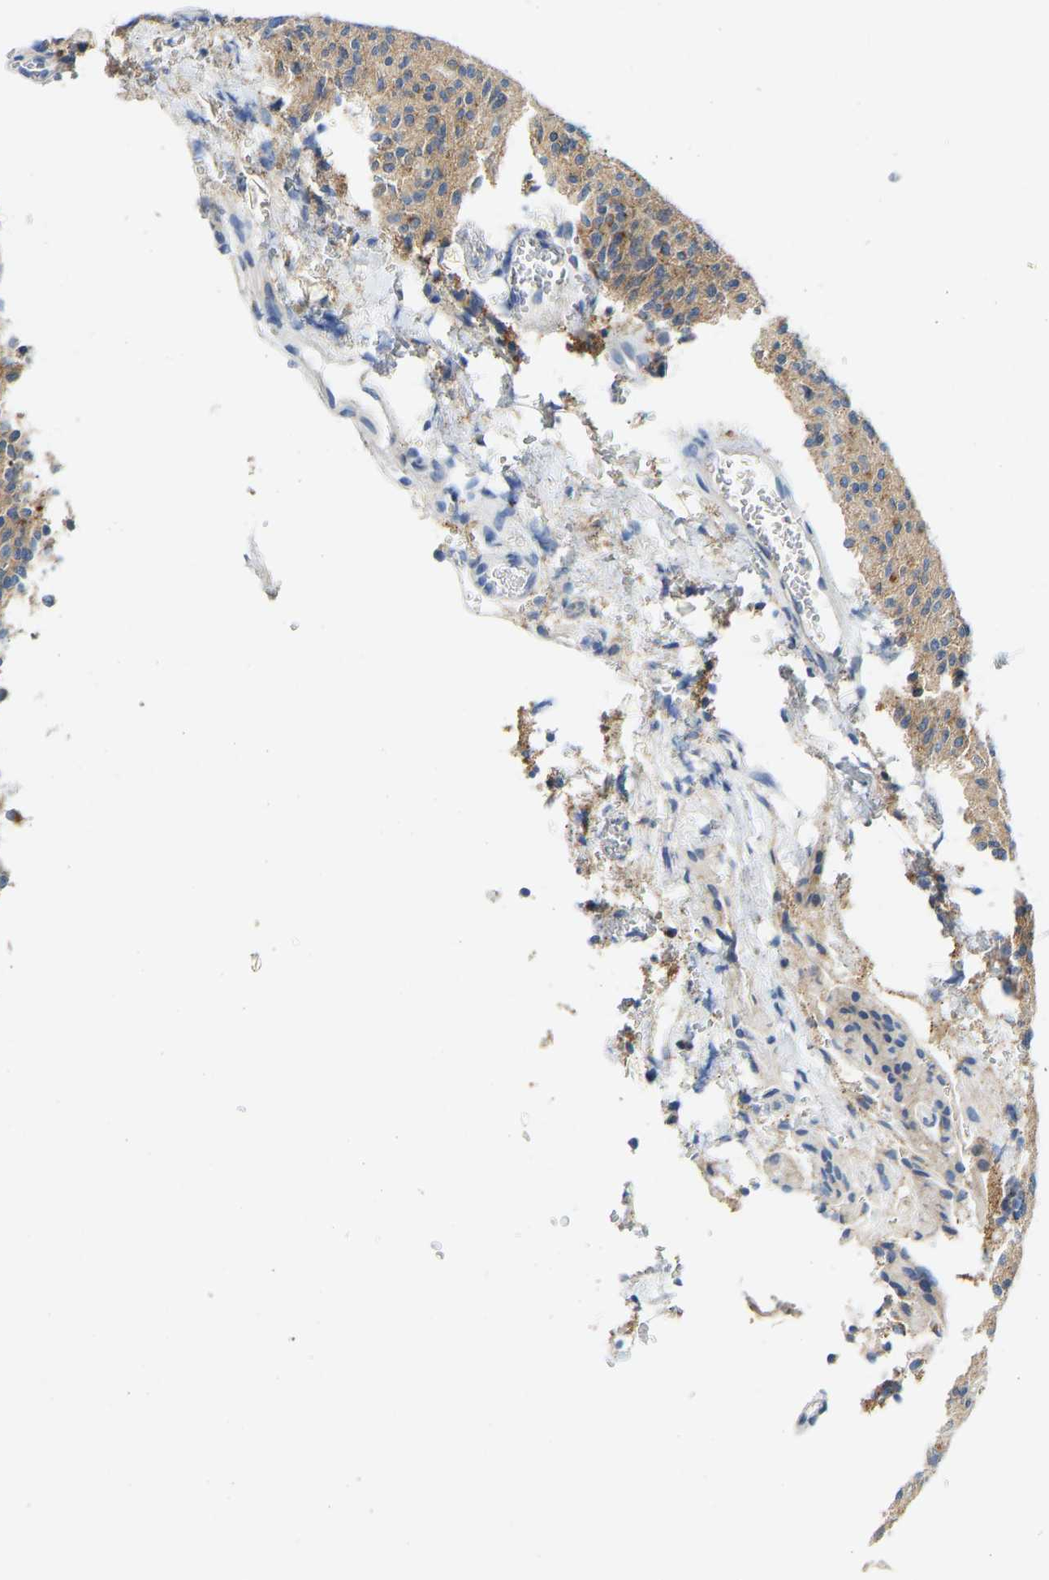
{"staining": {"intensity": "weak", "quantity": ">75%", "location": "cytoplasmic/membranous"}, "tissue": "glioma", "cell_type": "Tumor cells", "image_type": "cancer", "snomed": [{"axis": "morphology", "description": "Glioma, malignant, High grade"}, {"axis": "topography", "description": "Brain"}], "caption": "Approximately >75% of tumor cells in human high-grade glioma (malignant) reveal weak cytoplasmic/membranous protein expression as visualized by brown immunohistochemical staining.", "gene": "ATP6V1E1", "patient": {"sex": "male", "age": 34}}